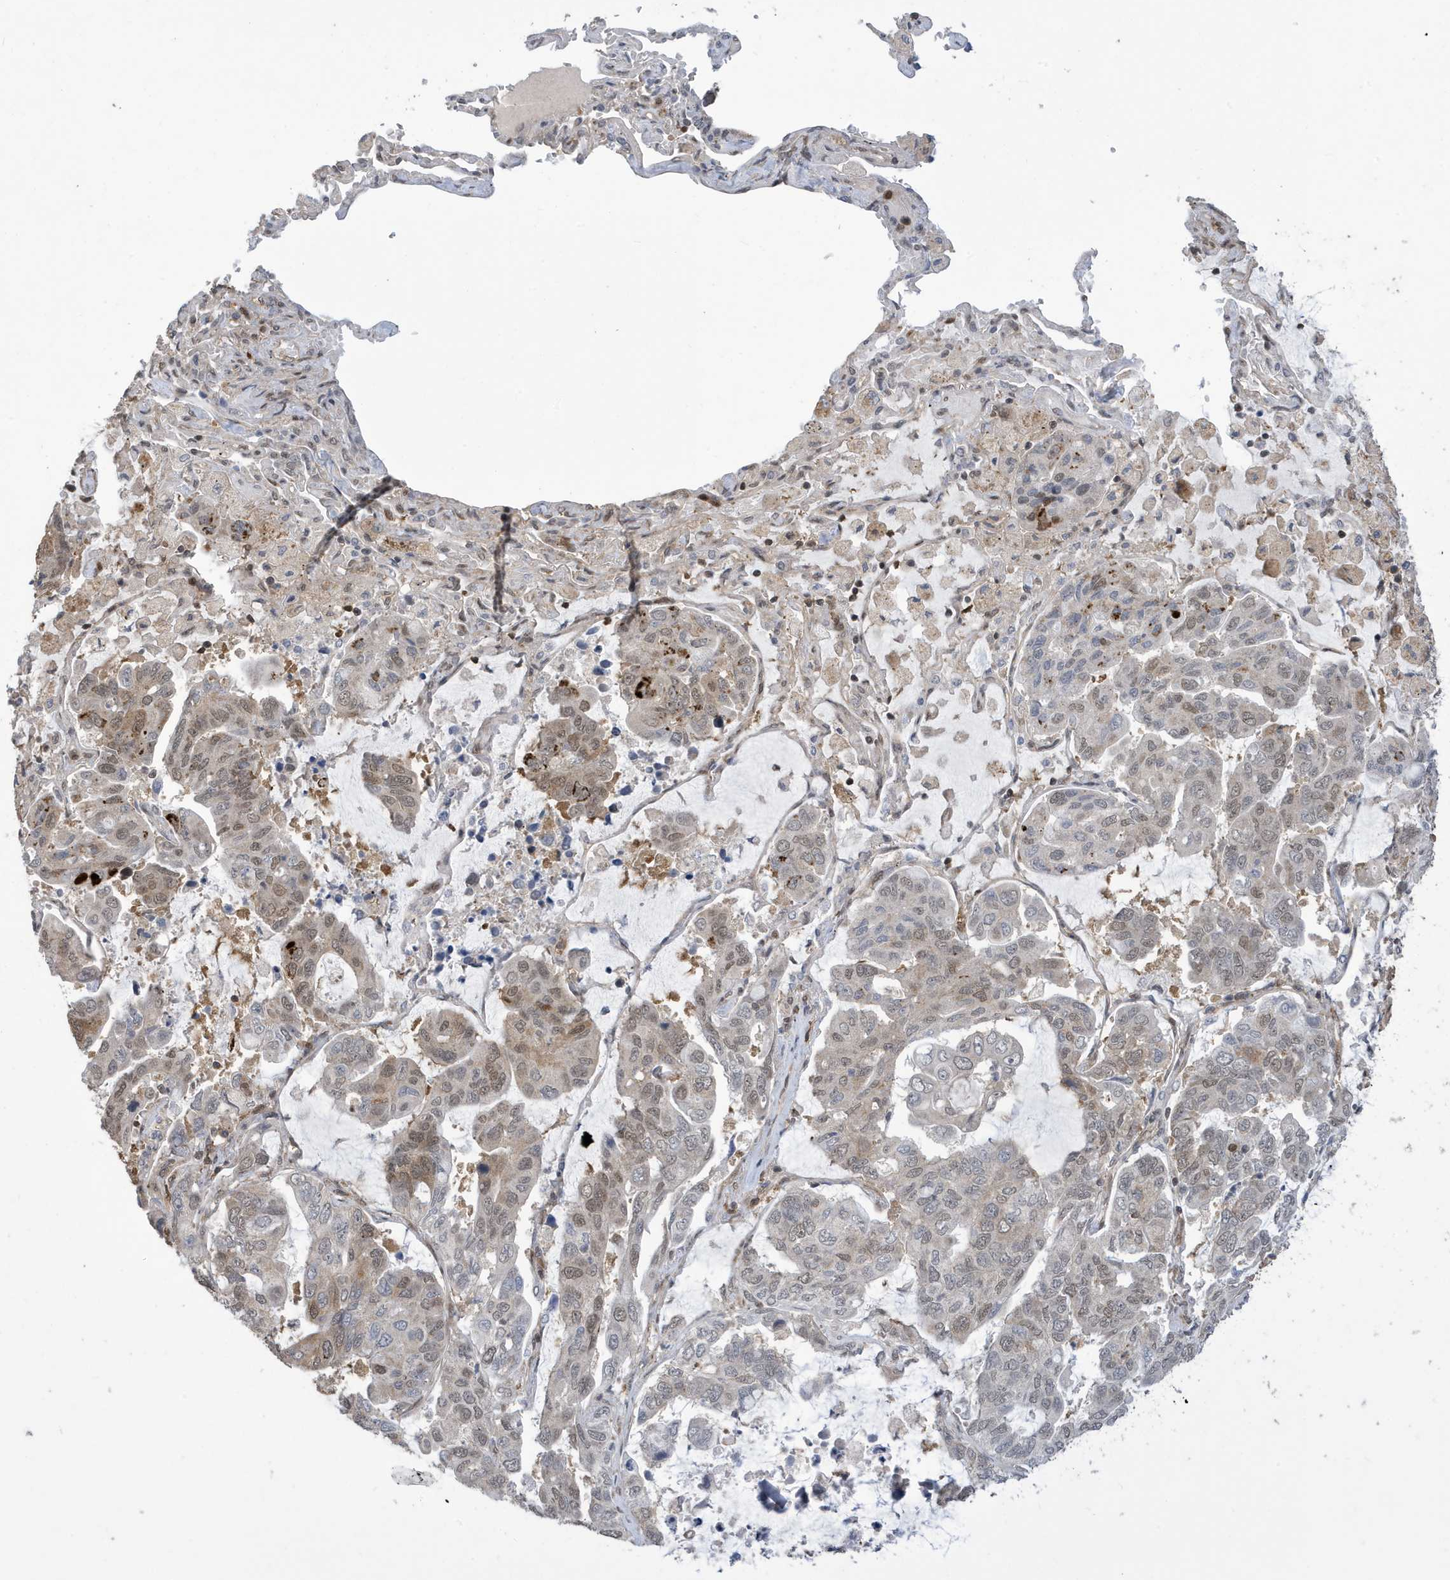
{"staining": {"intensity": "moderate", "quantity": "<25%", "location": "nuclear"}, "tissue": "lung cancer", "cell_type": "Tumor cells", "image_type": "cancer", "snomed": [{"axis": "morphology", "description": "Adenocarcinoma, NOS"}, {"axis": "topography", "description": "Lung"}], "caption": "Approximately <25% of tumor cells in human lung cancer (adenocarcinoma) exhibit moderate nuclear protein expression as visualized by brown immunohistochemical staining.", "gene": "UBQLN1", "patient": {"sex": "male", "age": 64}}